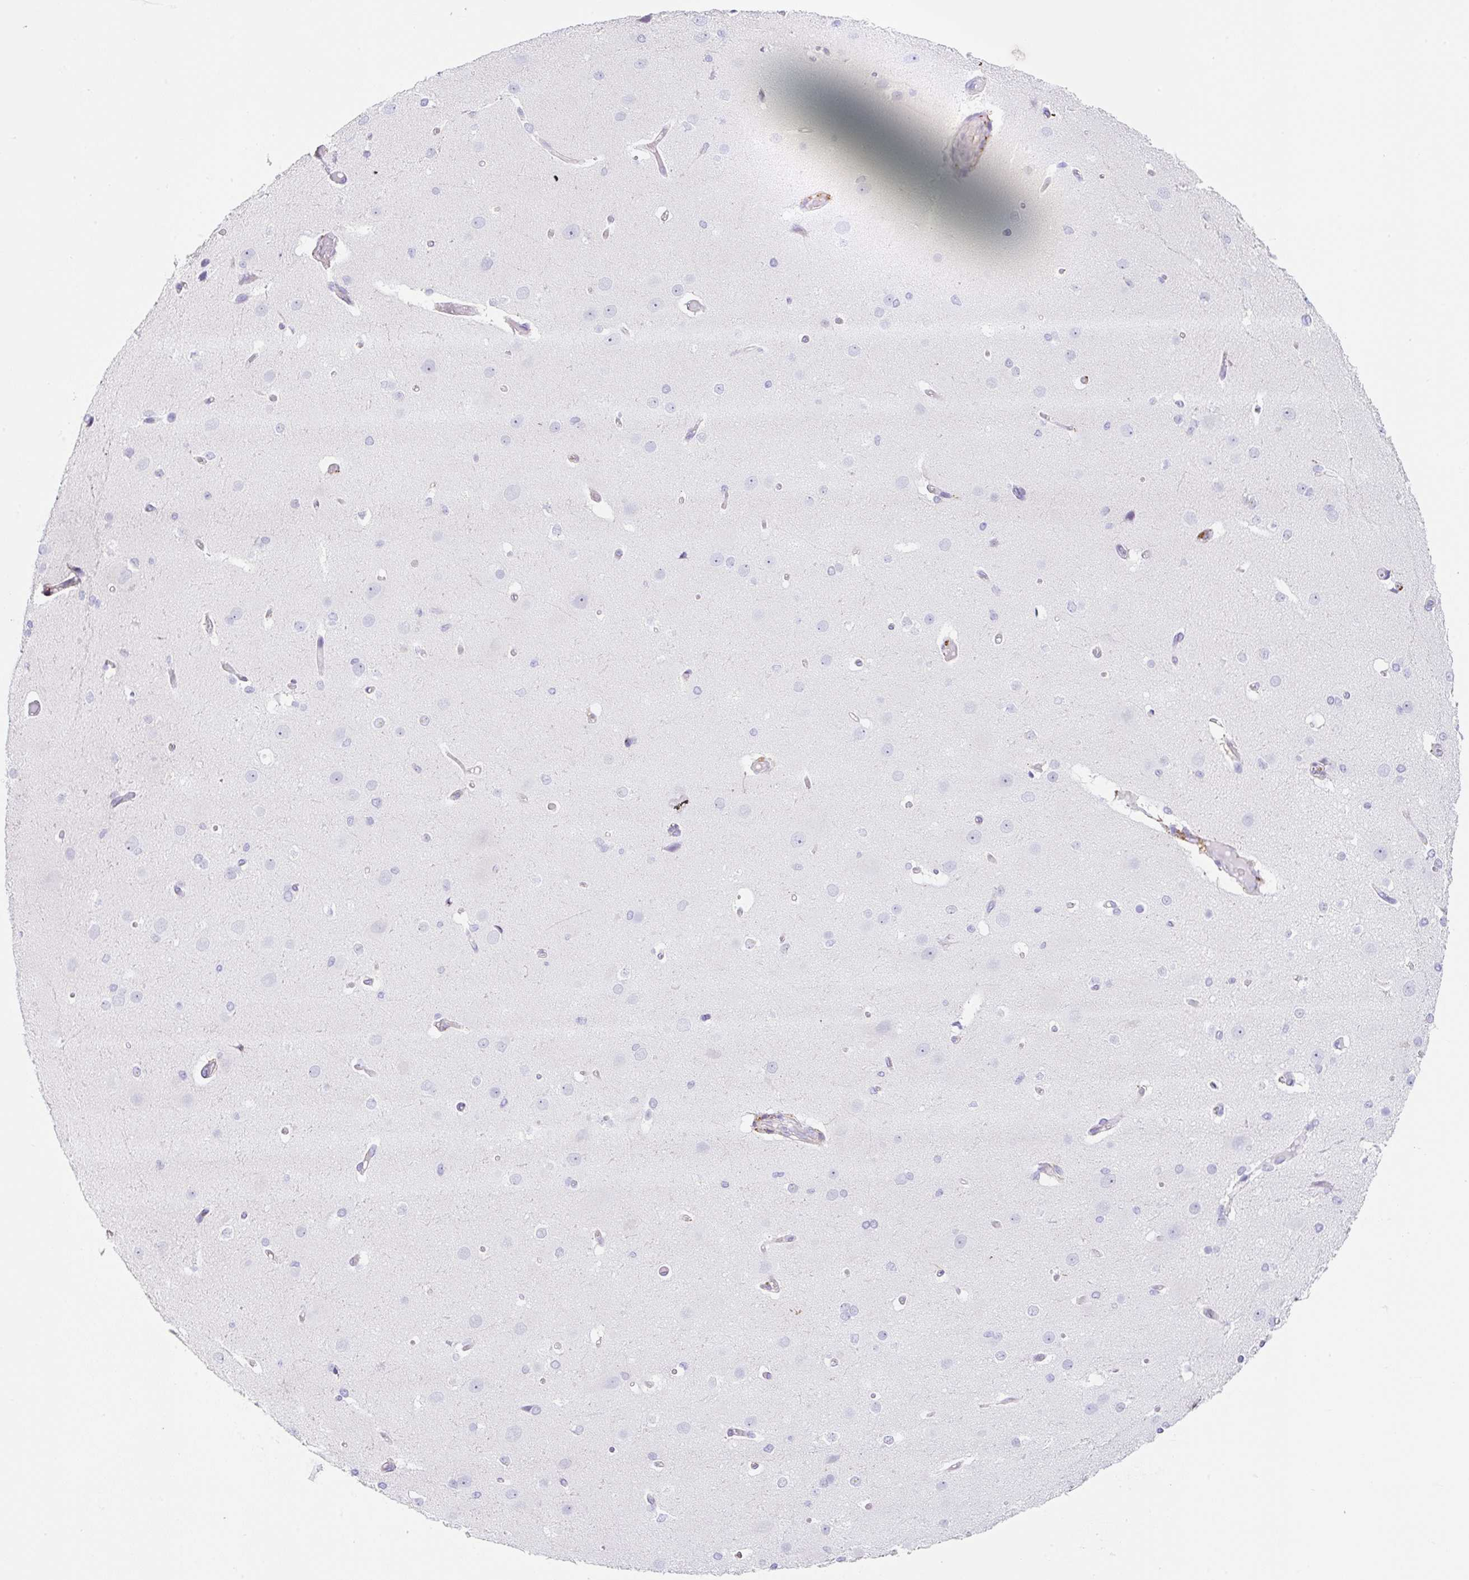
{"staining": {"intensity": "negative", "quantity": "none", "location": "none"}, "tissue": "cerebral cortex", "cell_type": "Endothelial cells", "image_type": "normal", "snomed": [{"axis": "morphology", "description": "Normal tissue, NOS"}, {"axis": "morphology", "description": "Inflammation, NOS"}, {"axis": "topography", "description": "Cerebral cortex"}], "caption": "DAB immunohistochemical staining of normal human cerebral cortex displays no significant positivity in endothelial cells. Brightfield microscopy of IHC stained with DAB (brown) and hematoxylin (blue), captured at high magnification.", "gene": "DKK4", "patient": {"sex": "male", "age": 6}}